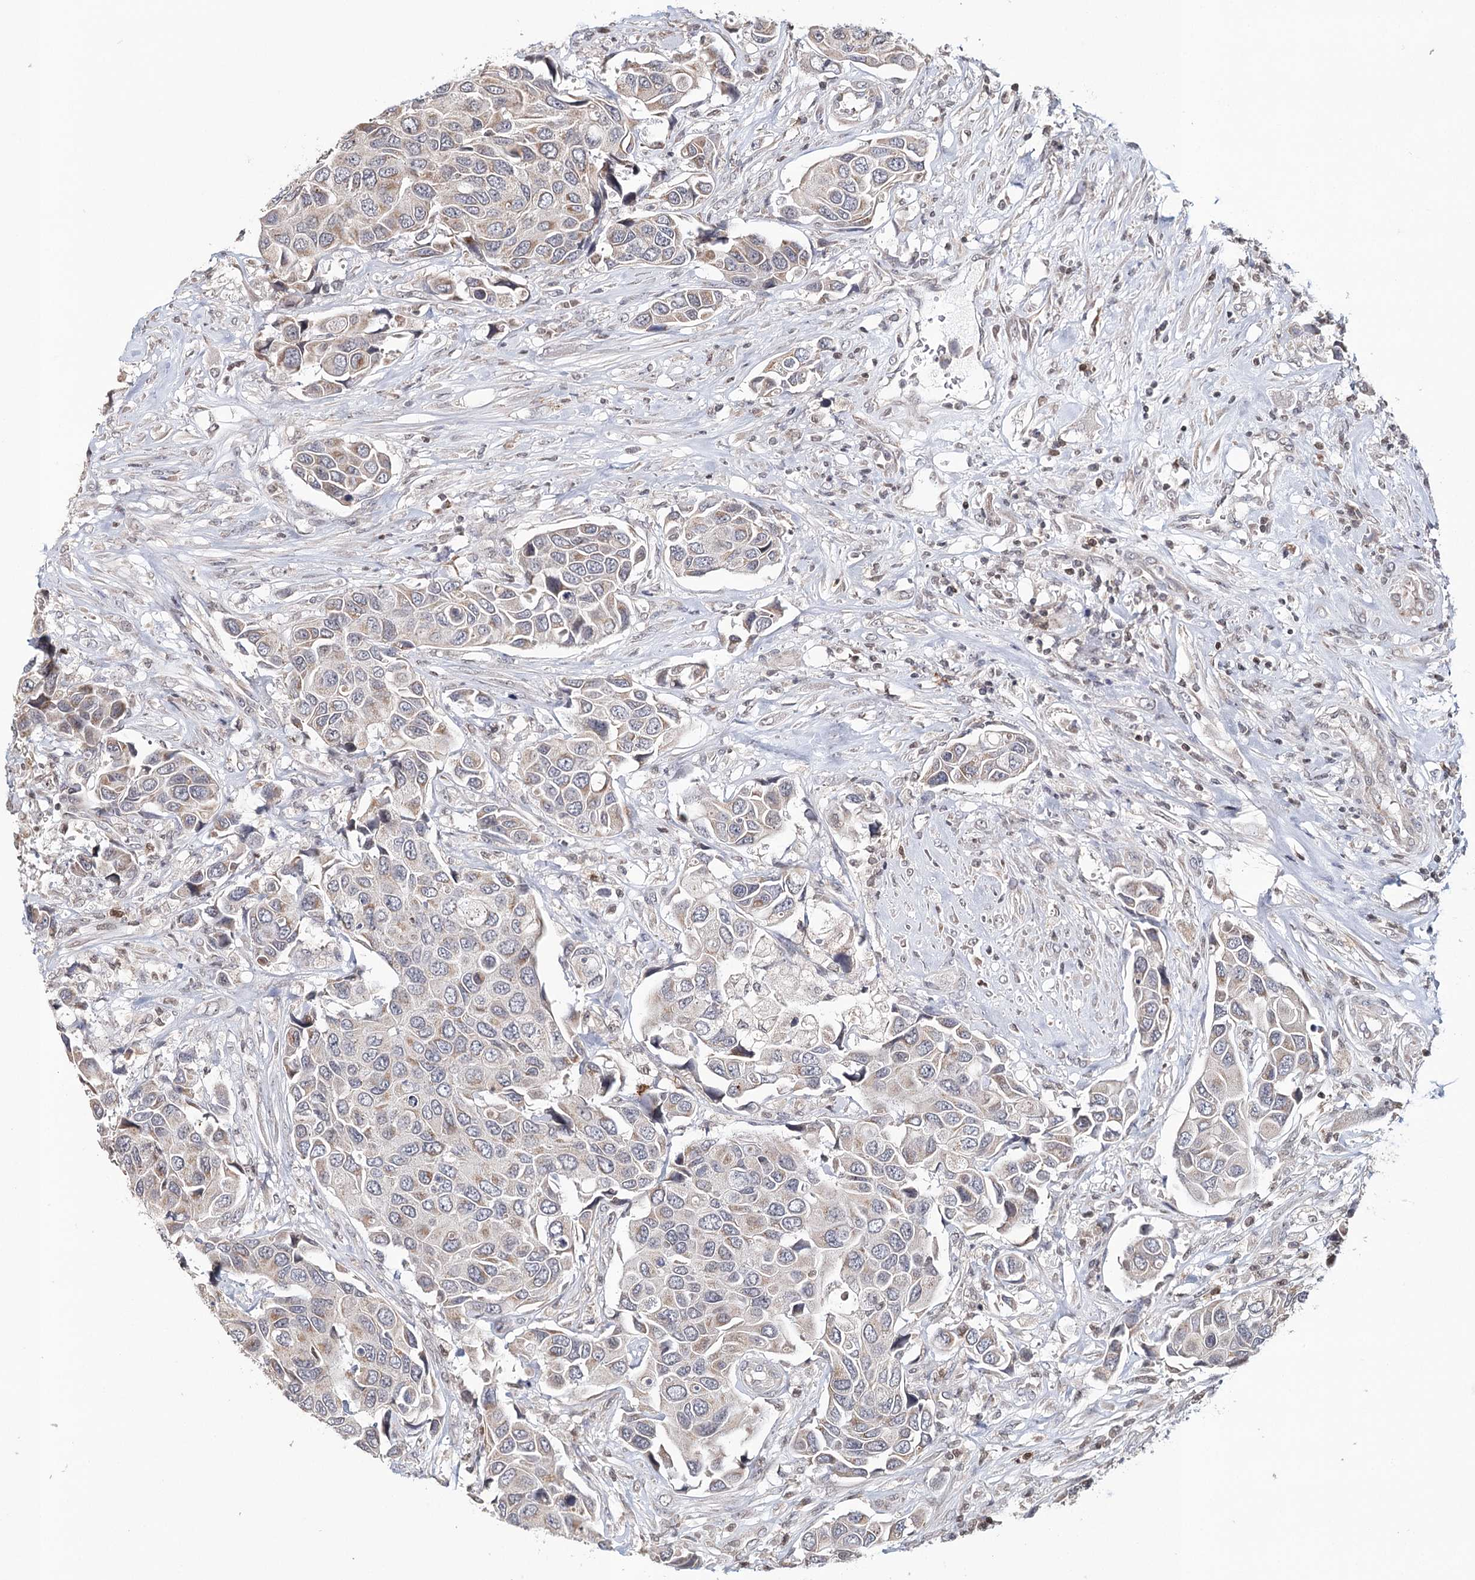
{"staining": {"intensity": "weak", "quantity": "<25%", "location": "cytoplasmic/membranous"}, "tissue": "urothelial cancer", "cell_type": "Tumor cells", "image_type": "cancer", "snomed": [{"axis": "morphology", "description": "Urothelial carcinoma, High grade"}, {"axis": "topography", "description": "Urinary bladder"}], "caption": "DAB immunohistochemical staining of urothelial cancer shows no significant positivity in tumor cells.", "gene": "ICOS", "patient": {"sex": "male", "age": 74}}